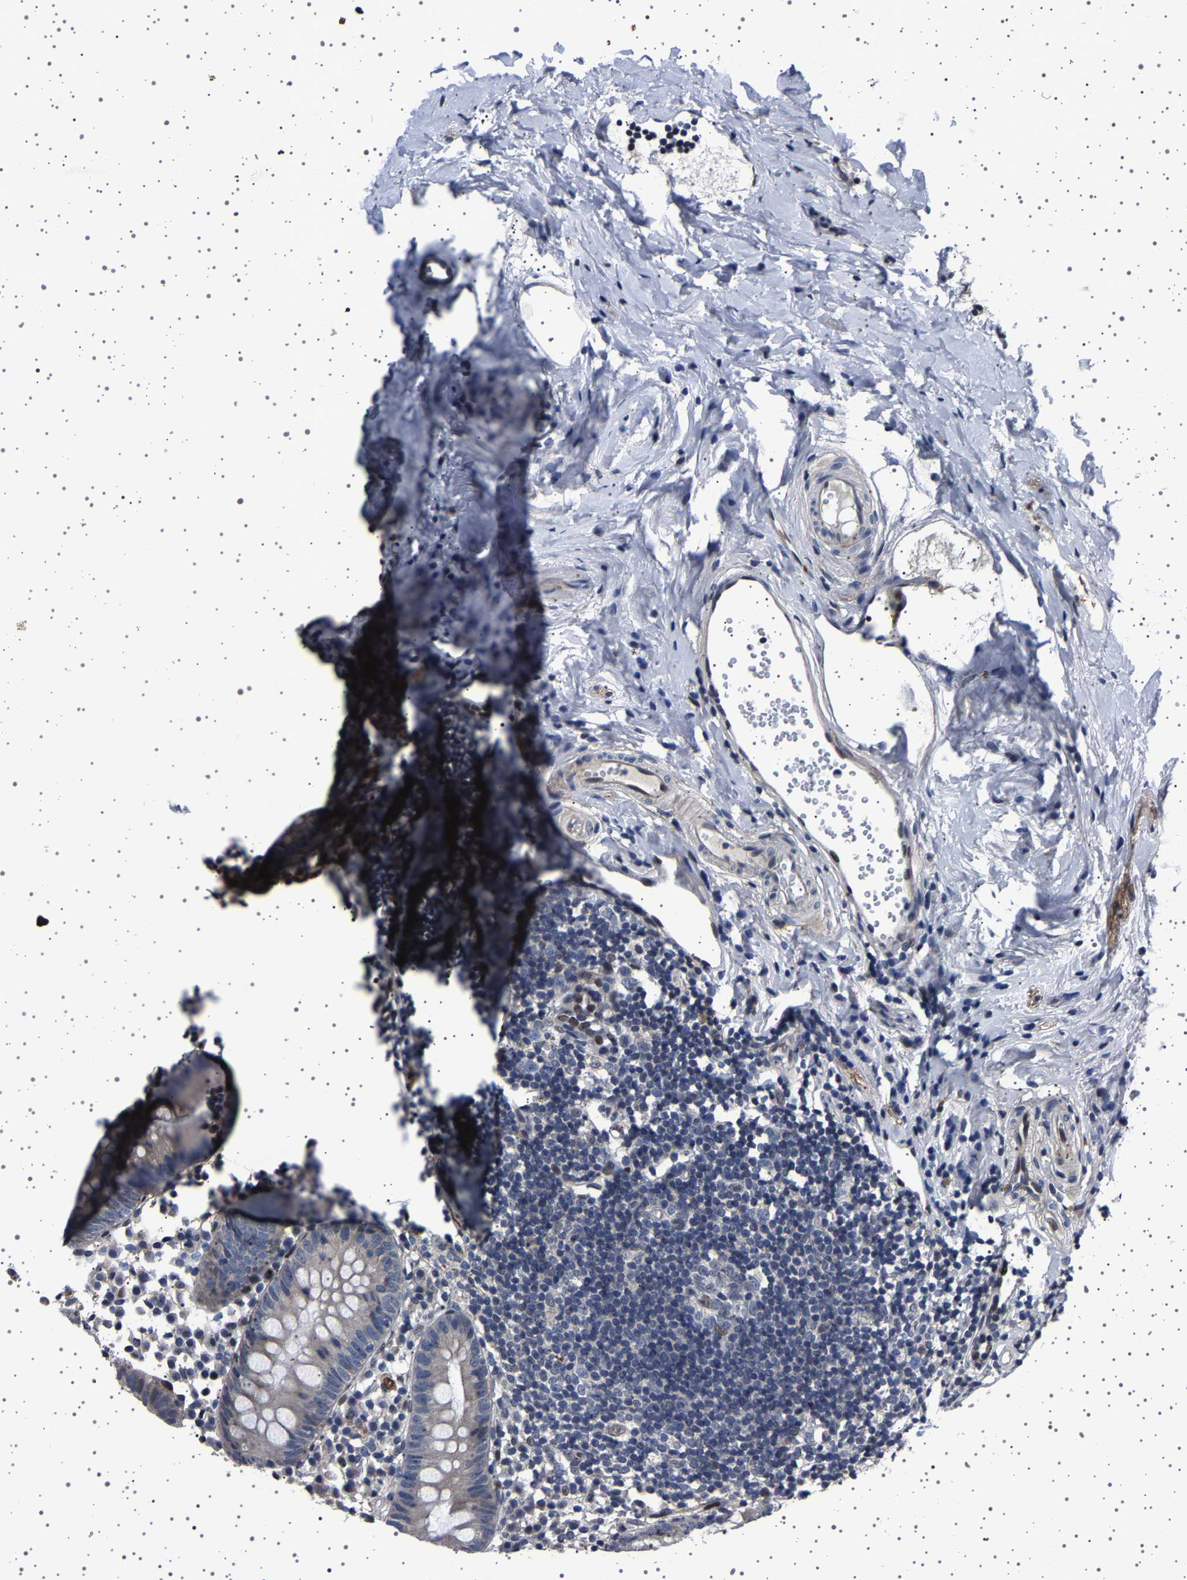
{"staining": {"intensity": "negative", "quantity": "none", "location": "none"}, "tissue": "appendix", "cell_type": "Glandular cells", "image_type": "normal", "snomed": [{"axis": "morphology", "description": "Normal tissue, NOS"}, {"axis": "topography", "description": "Appendix"}], "caption": "The photomicrograph shows no significant expression in glandular cells of appendix. (Immunohistochemistry (ihc), brightfield microscopy, high magnification).", "gene": "PAK5", "patient": {"sex": "female", "age": 20}}